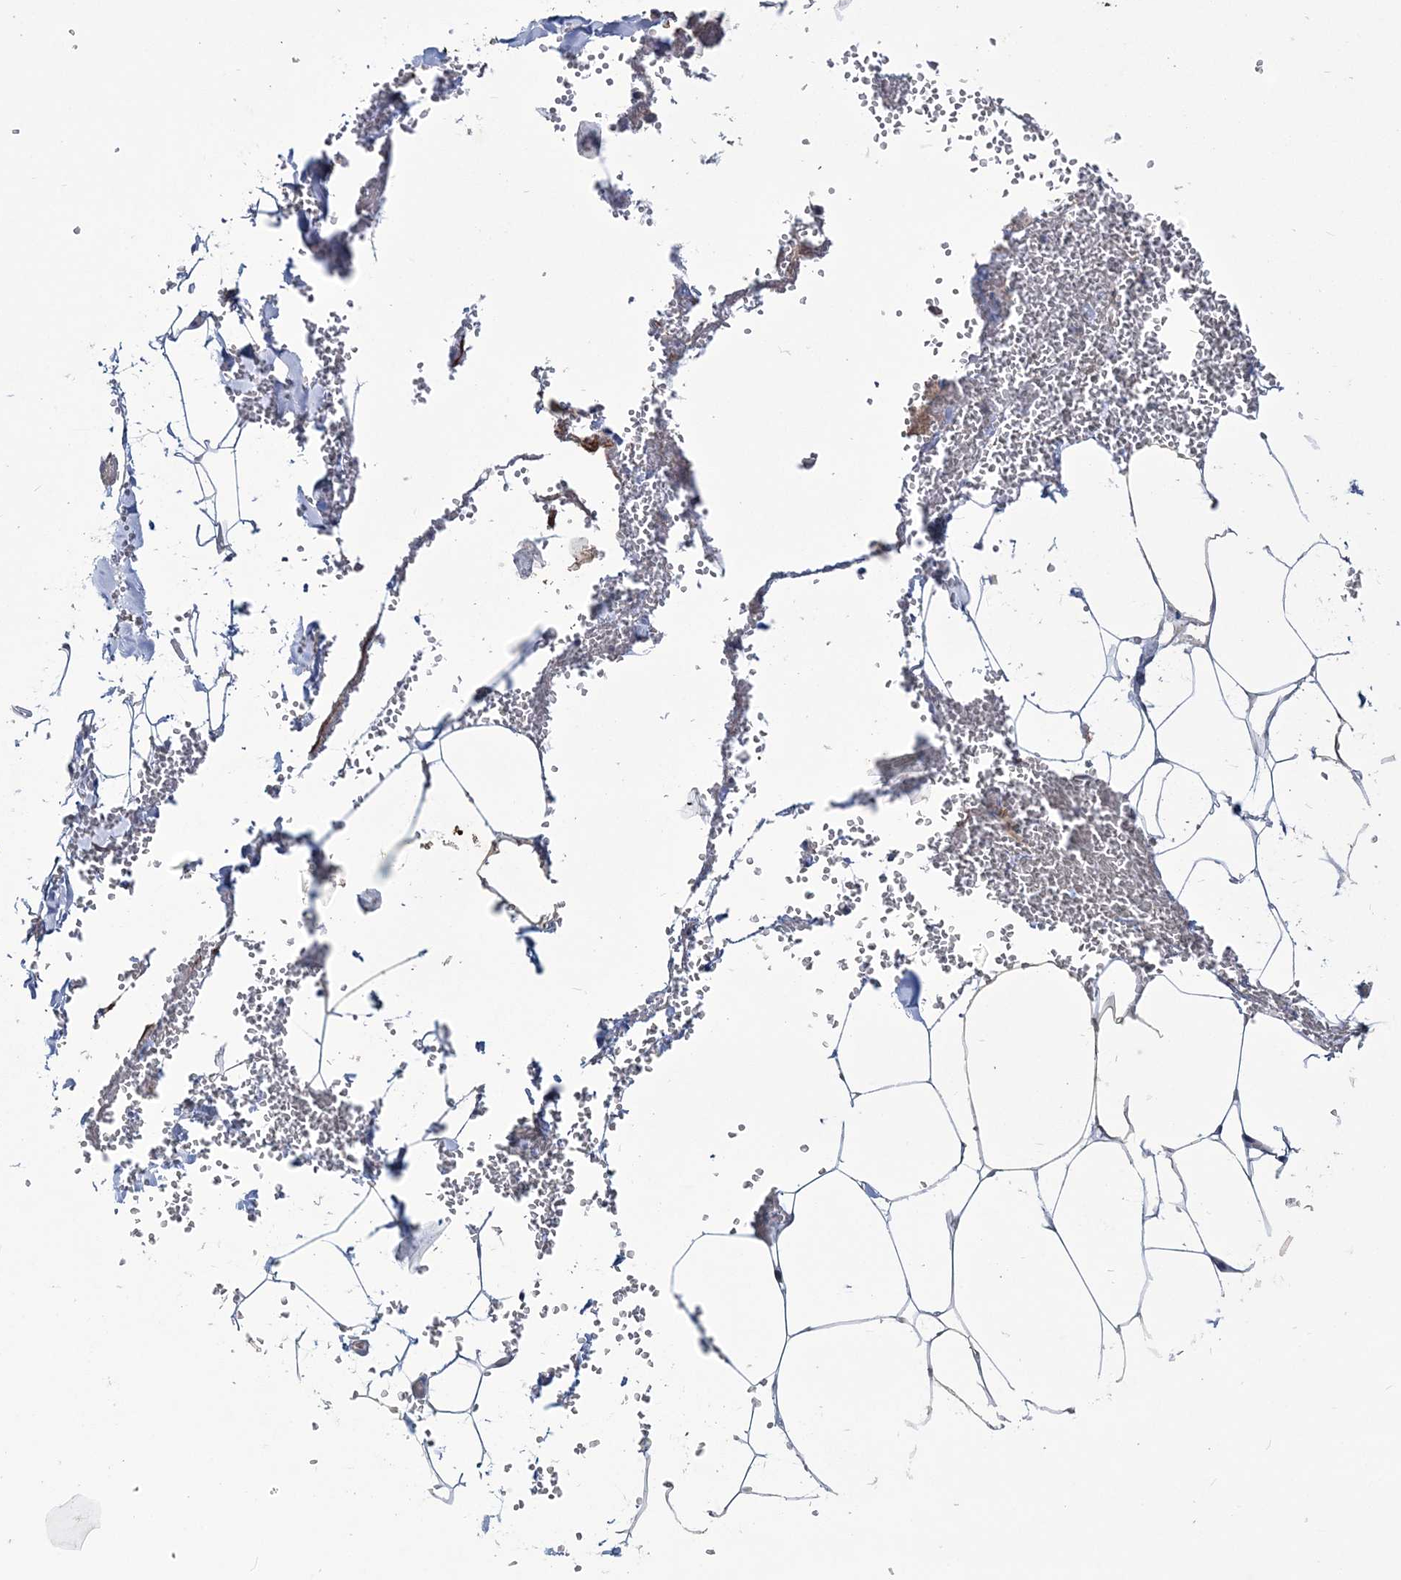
{"staining": {"intensity": "negative", "quantity": "none", "location": "none"}, "tissue": "adipose tissue", "cell_type": "Adipocytes", "image_type": "normal", "snomed": [{"axis": "morphology", "description": "Normal tissue, NOS"}, {"axis": "topography", "description": "Gallbladder"}, {"axis": "topography", "description": "Peripheral nerve tissue"}], "caption": "Immunohistochemistry micrograph of normal adipose tissue stained for a protein (brown), which reveals no staining in adipocytes.", "gene": "PPP2R2B", "patient": {"sex": "male", "age": 38}}